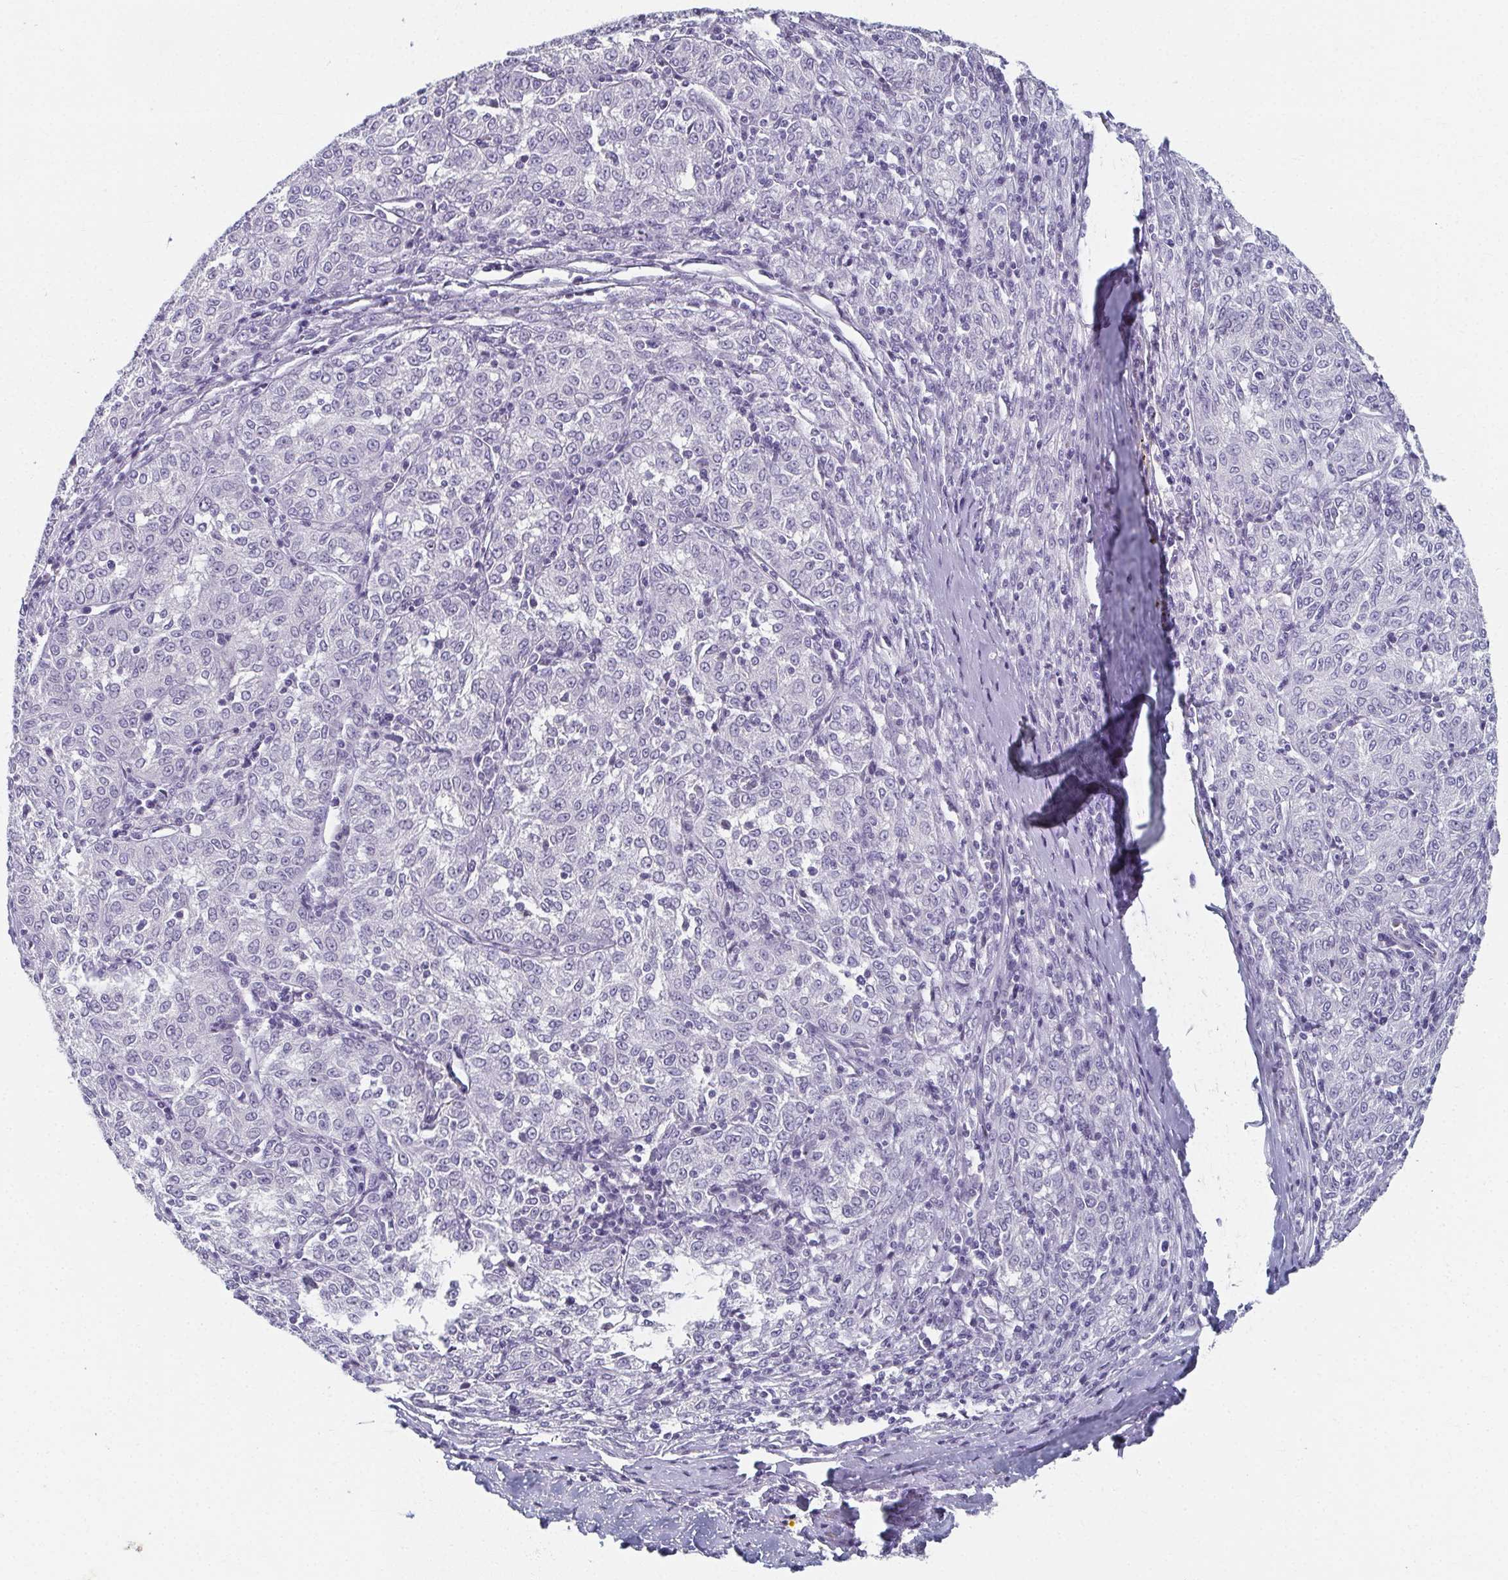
{"staining": {"intensity": "negative", "quantity": "none", "location": "none"}, "tissue": "melanoma", "cell_type": "Tumor cells", "image_type": "cancer", "snomed": [{"axis": "morphology", "description": "Malignant melanoma, NOS"}, {"axis": "topography", "description": "Skin"}], "caption": "An immunohistochemistry (IHC) image of malignant melanoma is shown. There is no staining in tumor cells of malignant melanoma.", "gene": "CAMKV", "patient": {"sex": "female", "age": 72}}